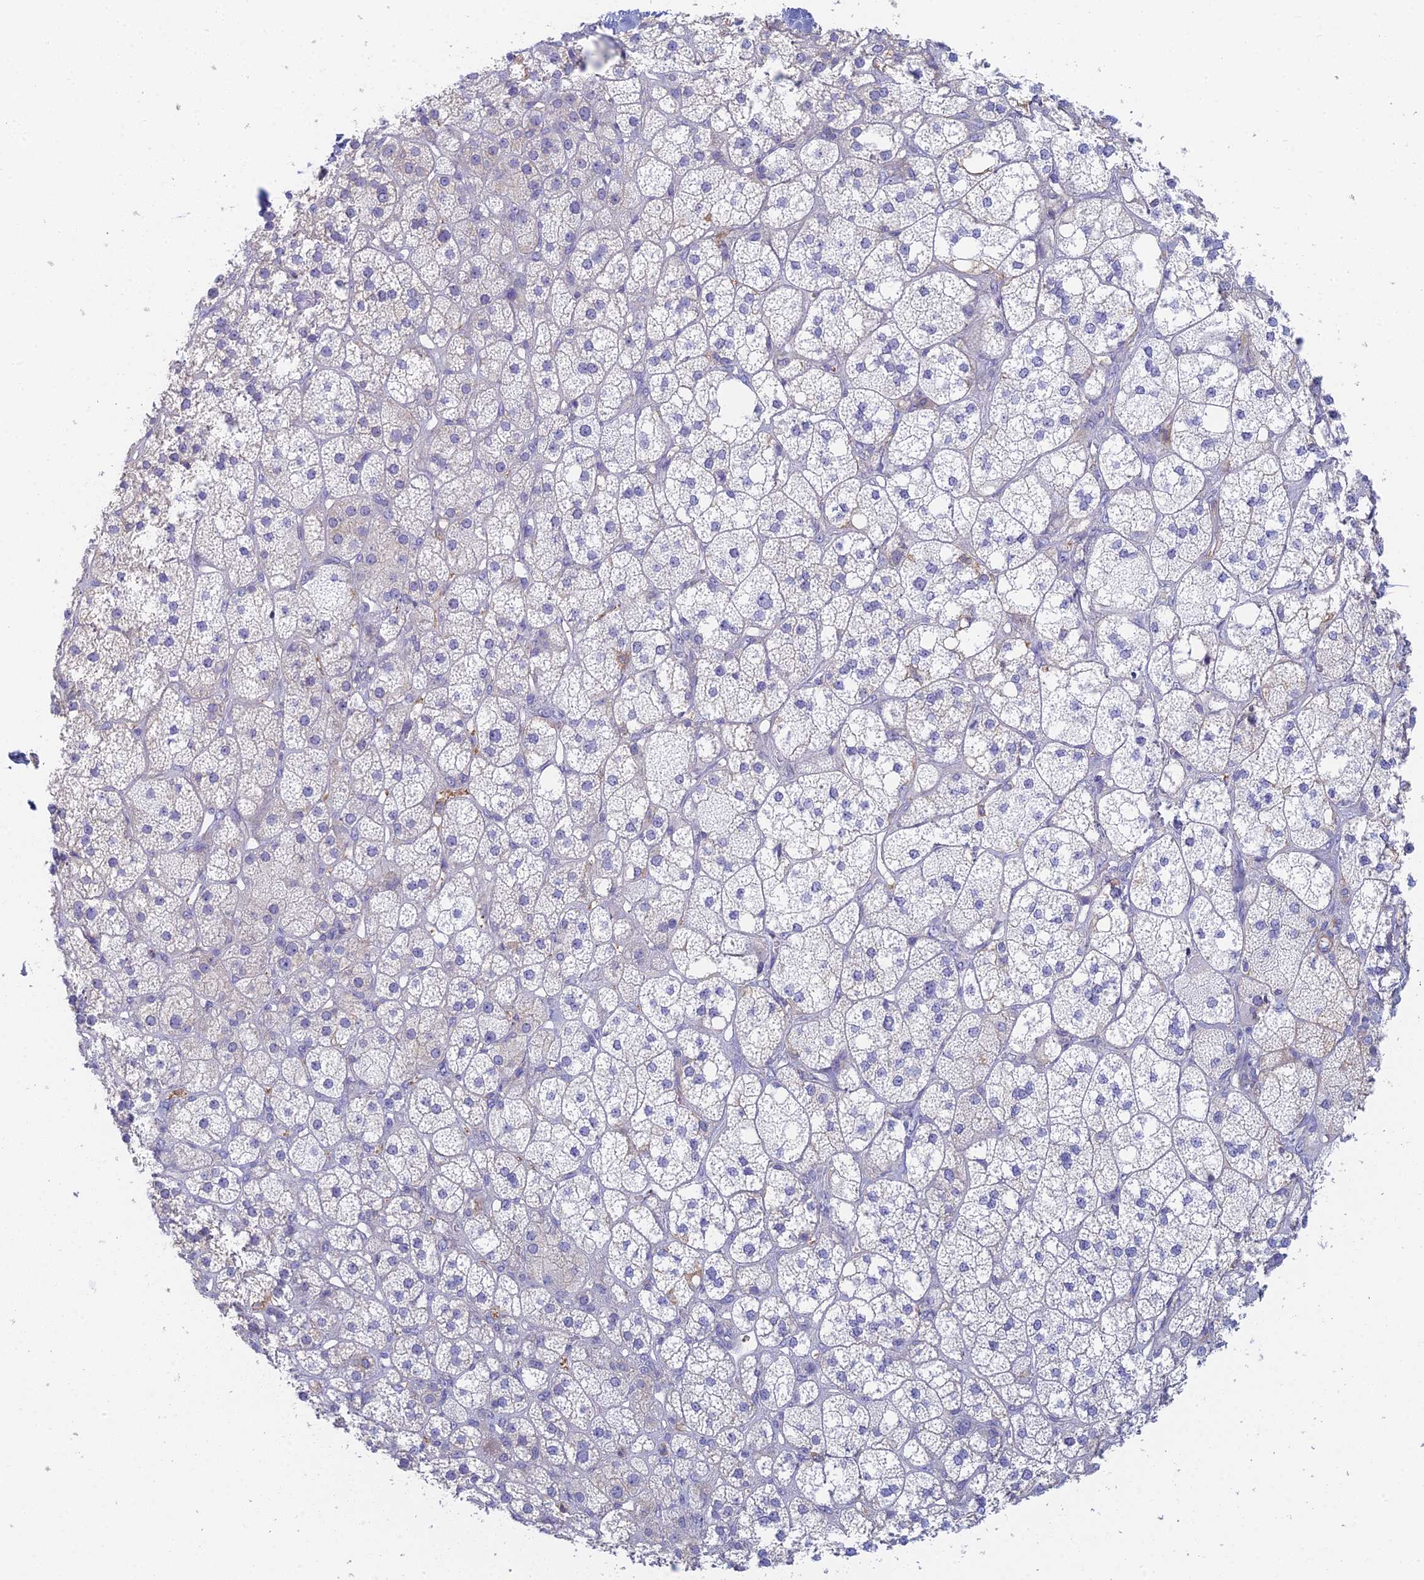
{"staining": {"intensity": "weak", "quantity": "<25%", "location": "cytoplasmic/membranous"}, "tissue": "adrenal gland", "cell_type": "Glandular cells", "image_type": "normal", "snomed": [{"axis": "morphology", "description": "Normal tissue, NOS"}, {"axis": "topography", "description": "Adrenal gland"}], "caption": "DAB immunohistochemical staining of benign adrenal gland demonstrates no significant positivity in glandular cells.", "gene": "STRN4", "patient": {"sex": "male", "age": 61}}